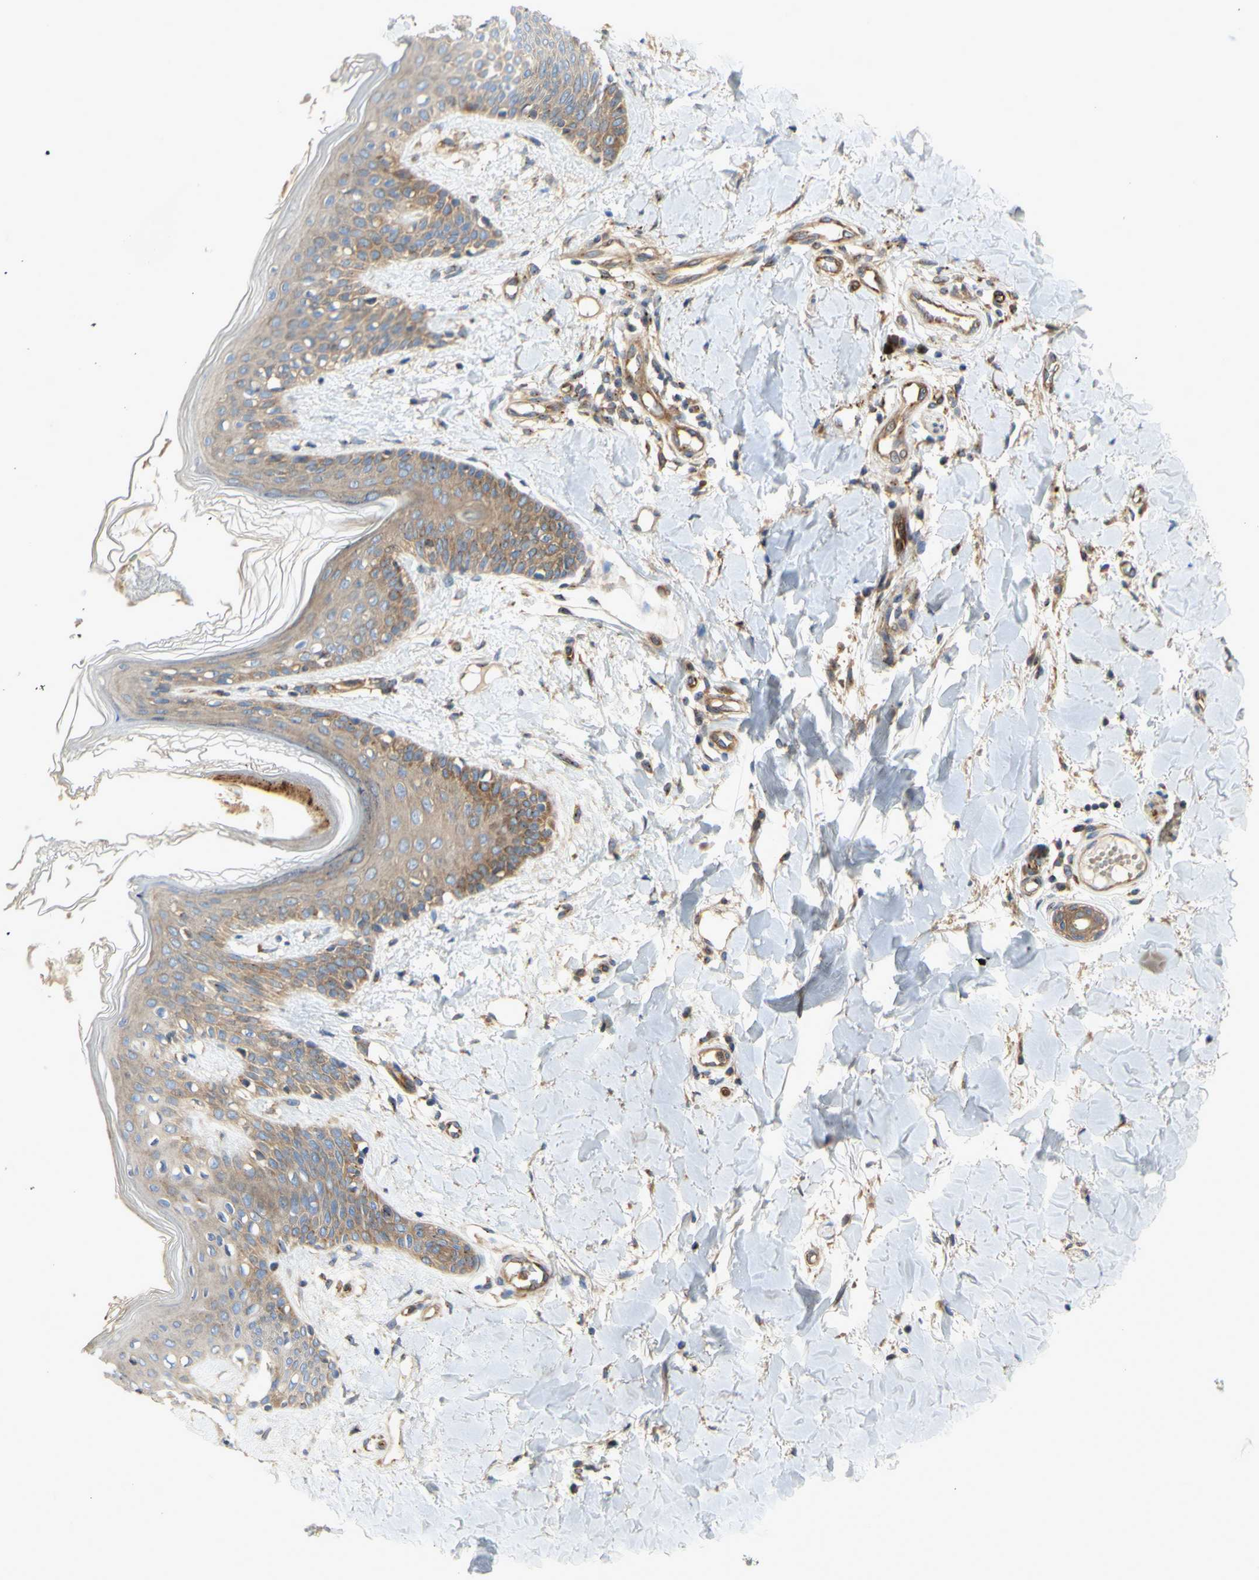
{"staining": {"intensity": "moderate", "quantity": ">75%", "location": "cytoplasmic/membranous"}, "tissue": "skin", "cell_type": "Fibroblasts", "image_type": "normal", "snomed": [{"axis": "morphology", "description": "Normal tissue, NOS"}, {"axis": "topography", "description": "Skin"}], "caption": "Skin stained with IHC shows moderate cytoplasmic/membranous positivity in approximately >75% of fibroblasts.", "gene": "TUBG2", "patient": {"sex": "male", "age": 16}}